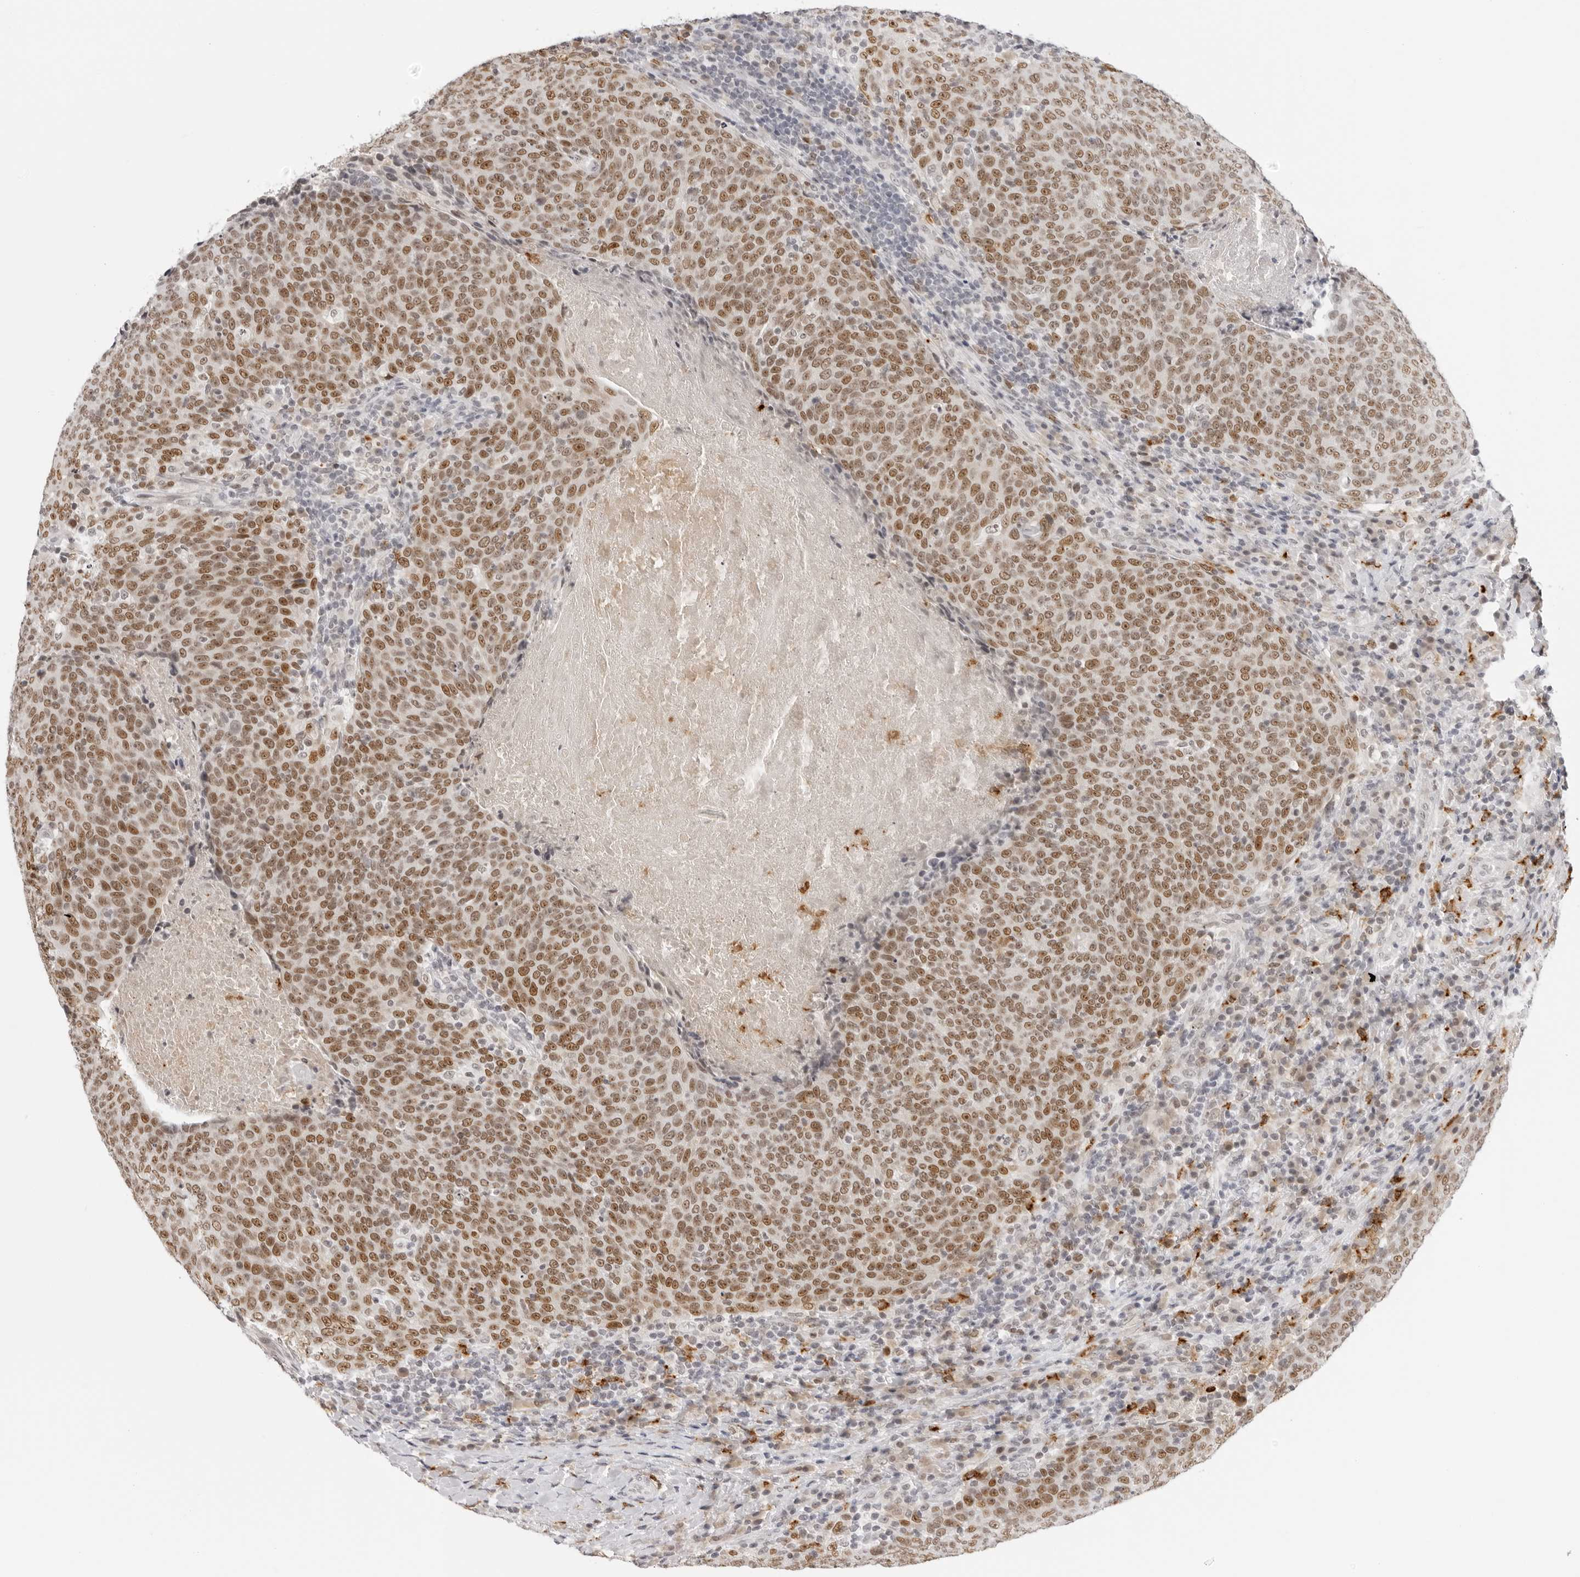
{"staining": {"intensity": "moderate", "quantity": ">75%", "location": "nuclear"}, "tissue": "head and neck cancer", "cell_type": "Tumor cells", "image_type": "cancer", "snomed": [{"axis": "morphology", "description": "Squamous cell carcinoma, NOS"}, {"axis": "morphology", "description": "Squamous cell carcinoma, metastatic, NOS"}, {"axis": "topography", "description": "Lymph node"}, {"axis": "topography", "description": "Head-Neck"}], "caption": "Immunohistochemical staining of human head and neck cancer demonstrates medium levels of moderate nuclear protein positivity in about >75% of tumor cells. The staining was performed using DAB, with brown indicating positive protein expression. Nuclei are stained blue with hematoxylin.", "gene": "MSH6", "patient": {"sex": "male", "age": 62}}